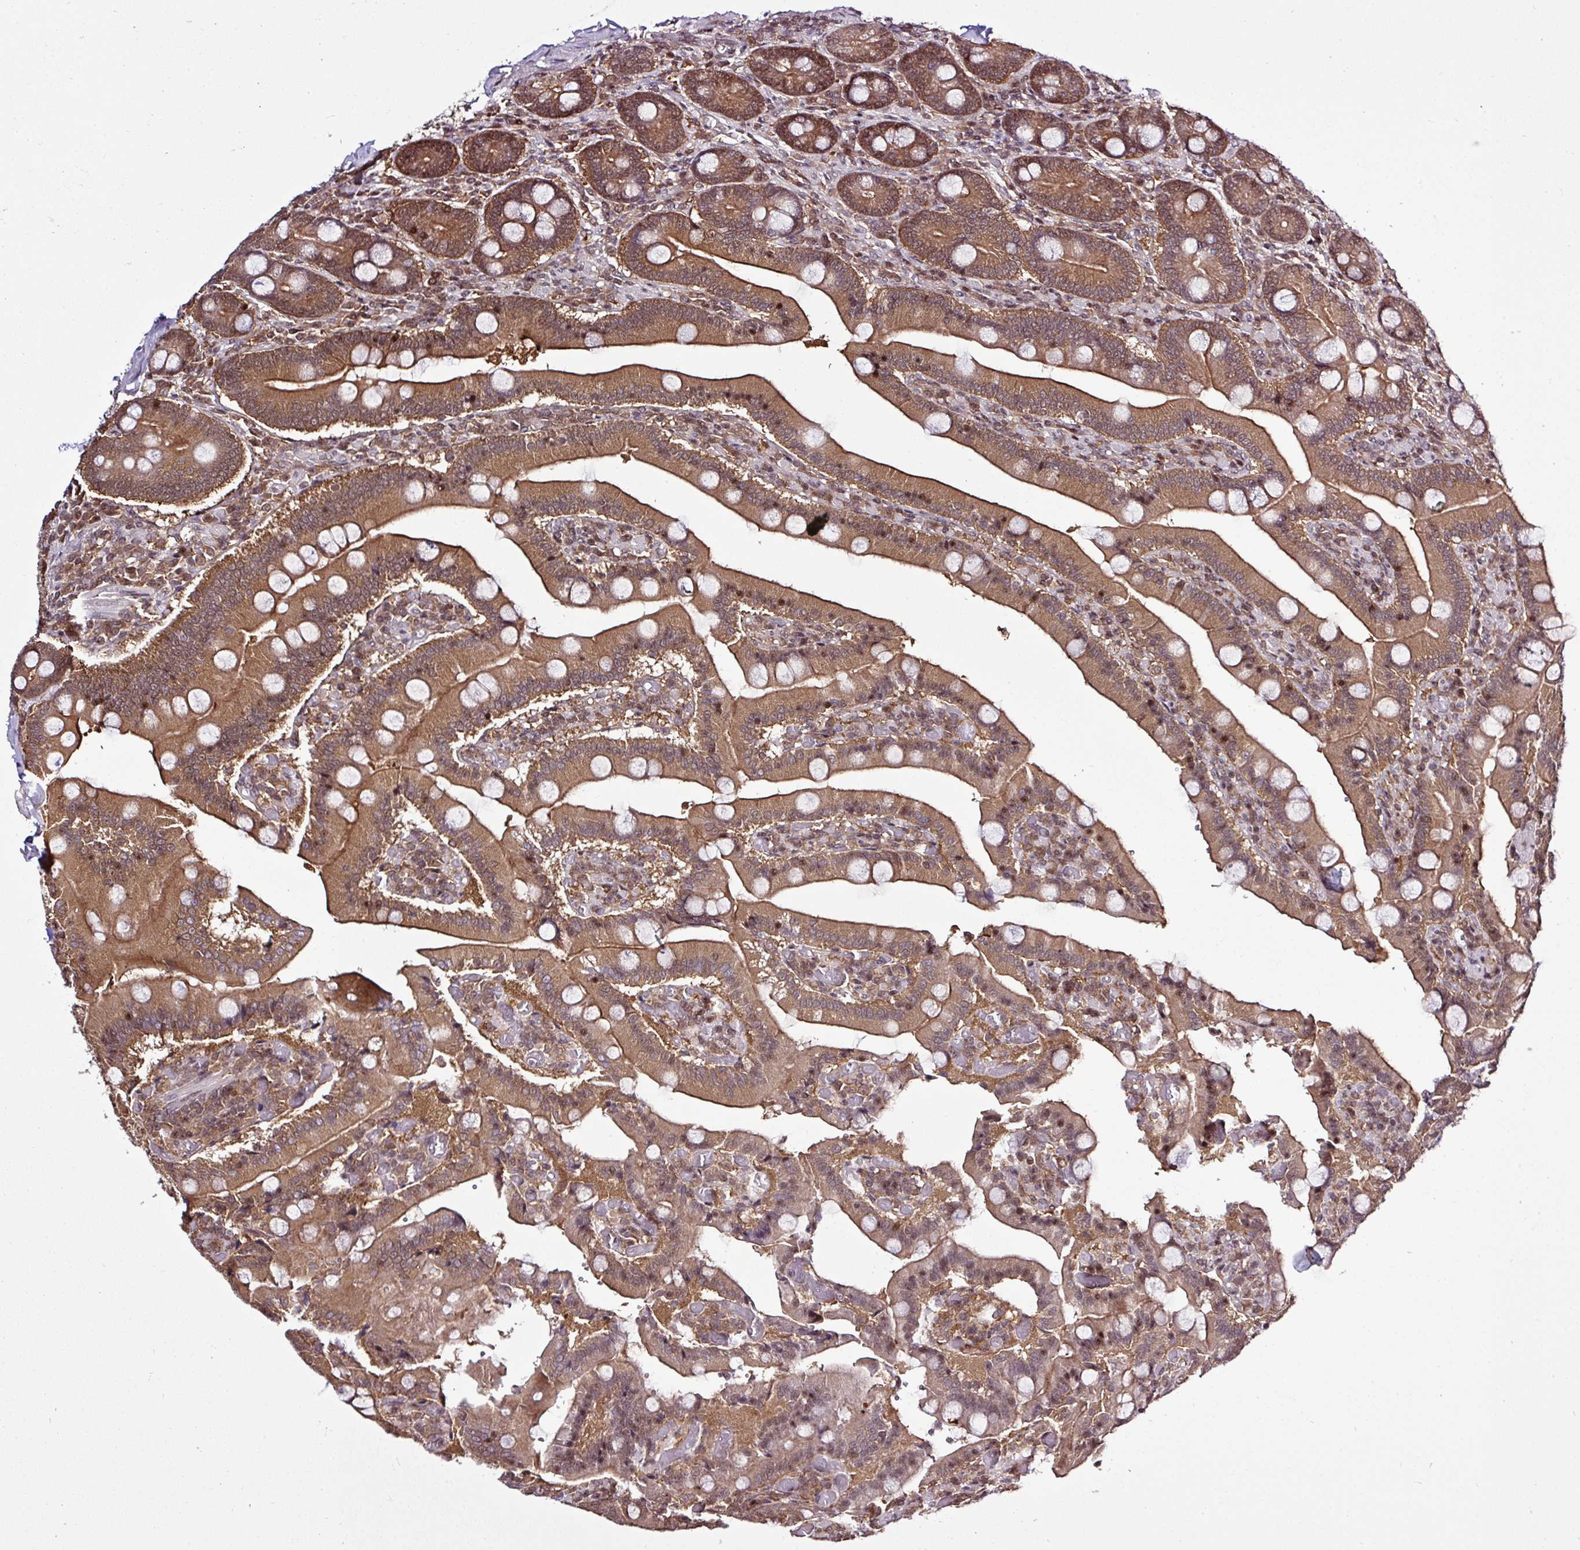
{"staining": {"intensity": "moderate", "quantity": ">75%", "location": "cytoplasmic/membranous,nuclear"}, "tissue": "duodenum", "cell_type": "Glandular cells", "image_type": "normal", "snomed": [{"axis": "morphology", "description": "Normal tissue, NOS"}, {"axis": "topography", "description": "Duodenum"}], "caption": "Moderate cytoplasmic/membranous,nuclear positivity is appreciated in about >75% of glandular cells in unremarkable duodenum. (DAB (3,3'-diaminobenzidine) = brown stain, brightfield microscopy at high magnification).", "gene": "ITPKC", "patient": {"sex": "female", "age": 62}}